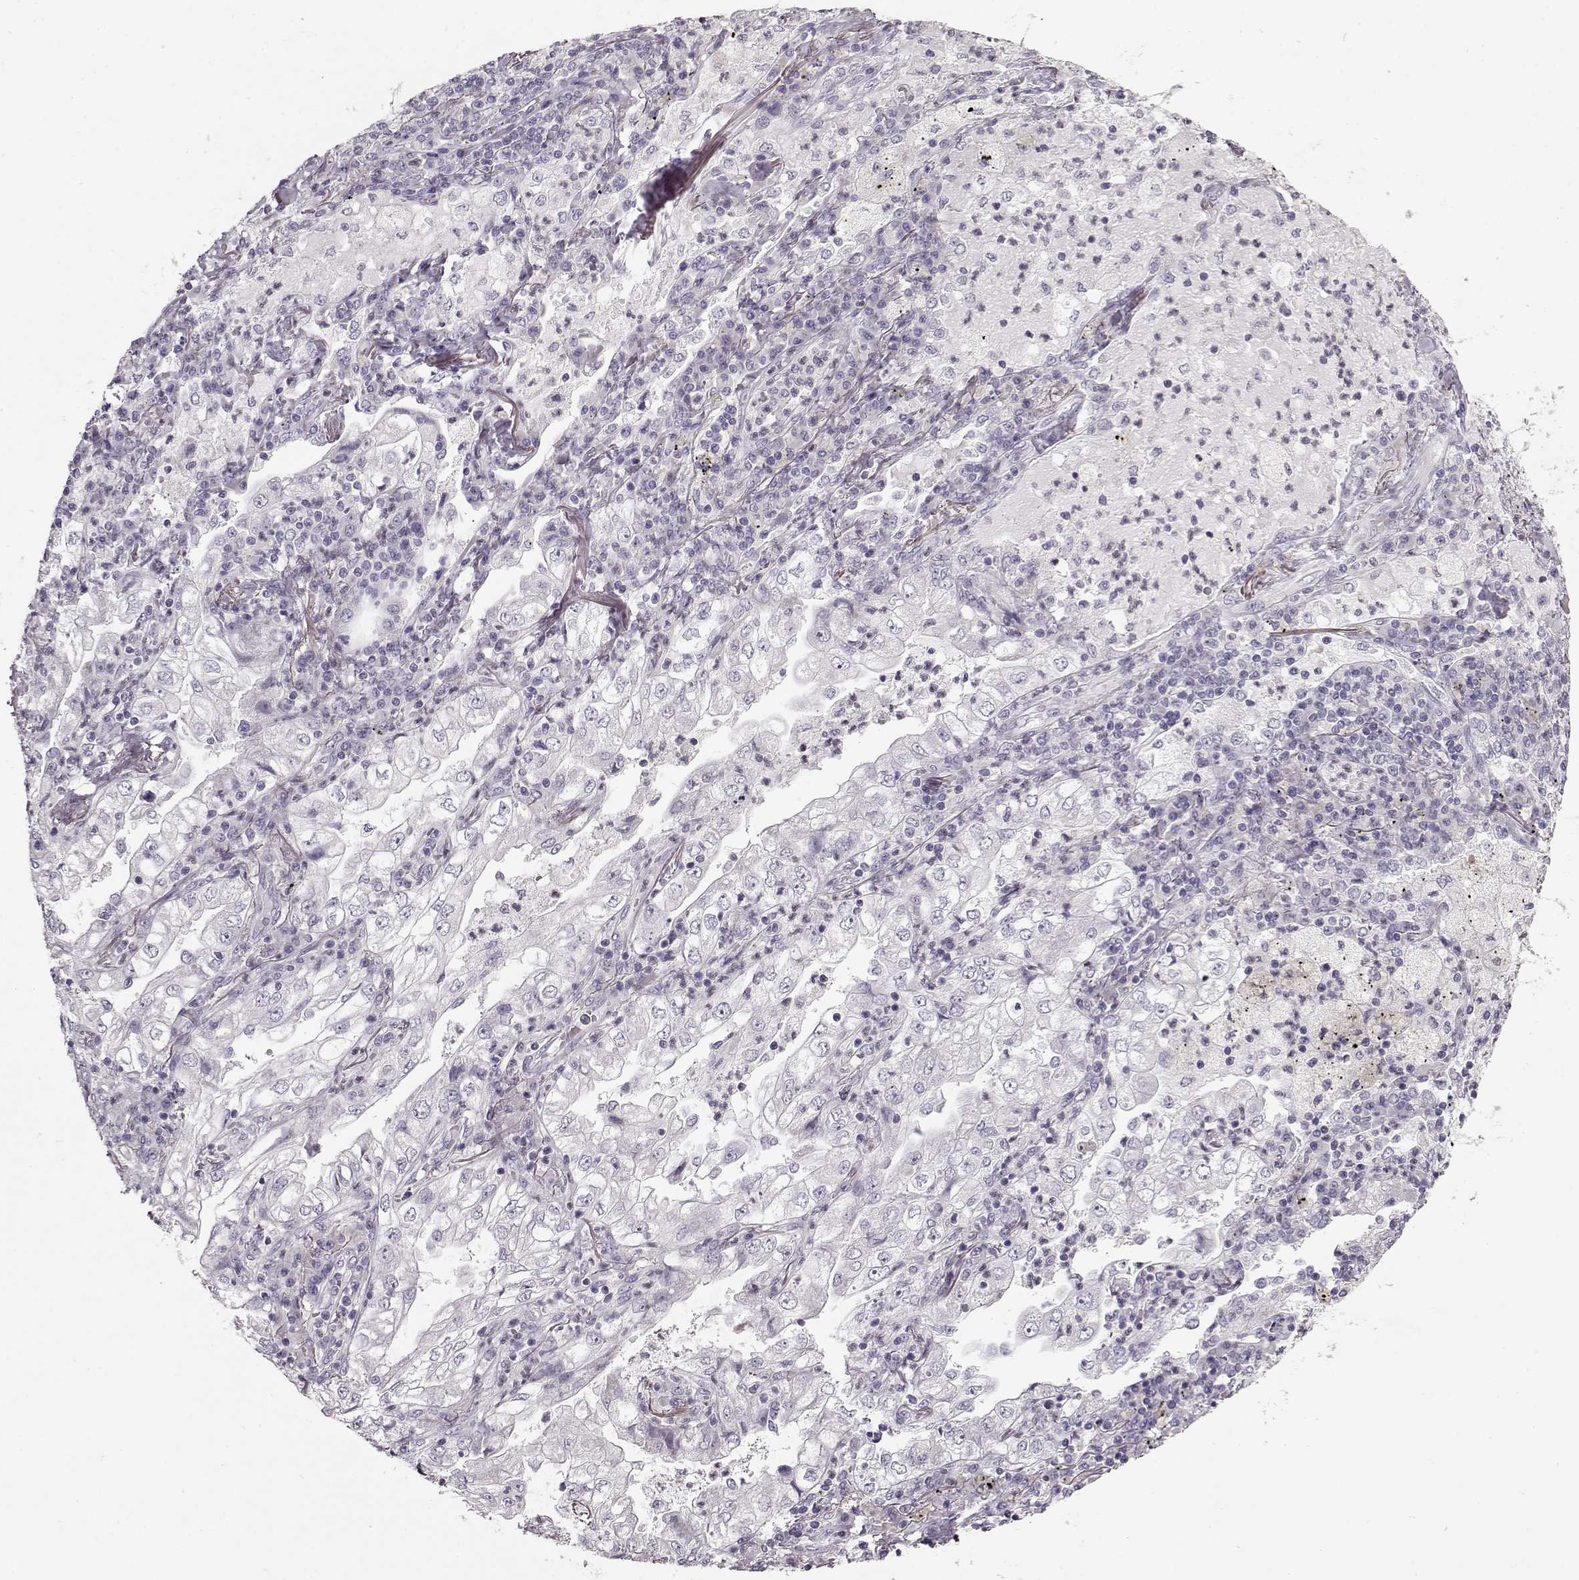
{"staining": {"intensity": "negative", "quantity": "none", "location": "none"}, "tissue": "lung cancer", "cell_type": "Tumor cells", "image_type": "cancer", "snomed": [{"axis": "morphology", "description": "Adenocarcinoma, NOS"}, {"axis": "topography", "description": "Lung"}], "caption": "Immunohistochemical staining of lung cancer (adenocarcinoma) exhibits no significant positivity in tumor cells.", "gene": "RP1L1", "patient": {"sex": "female", "age": 73}}